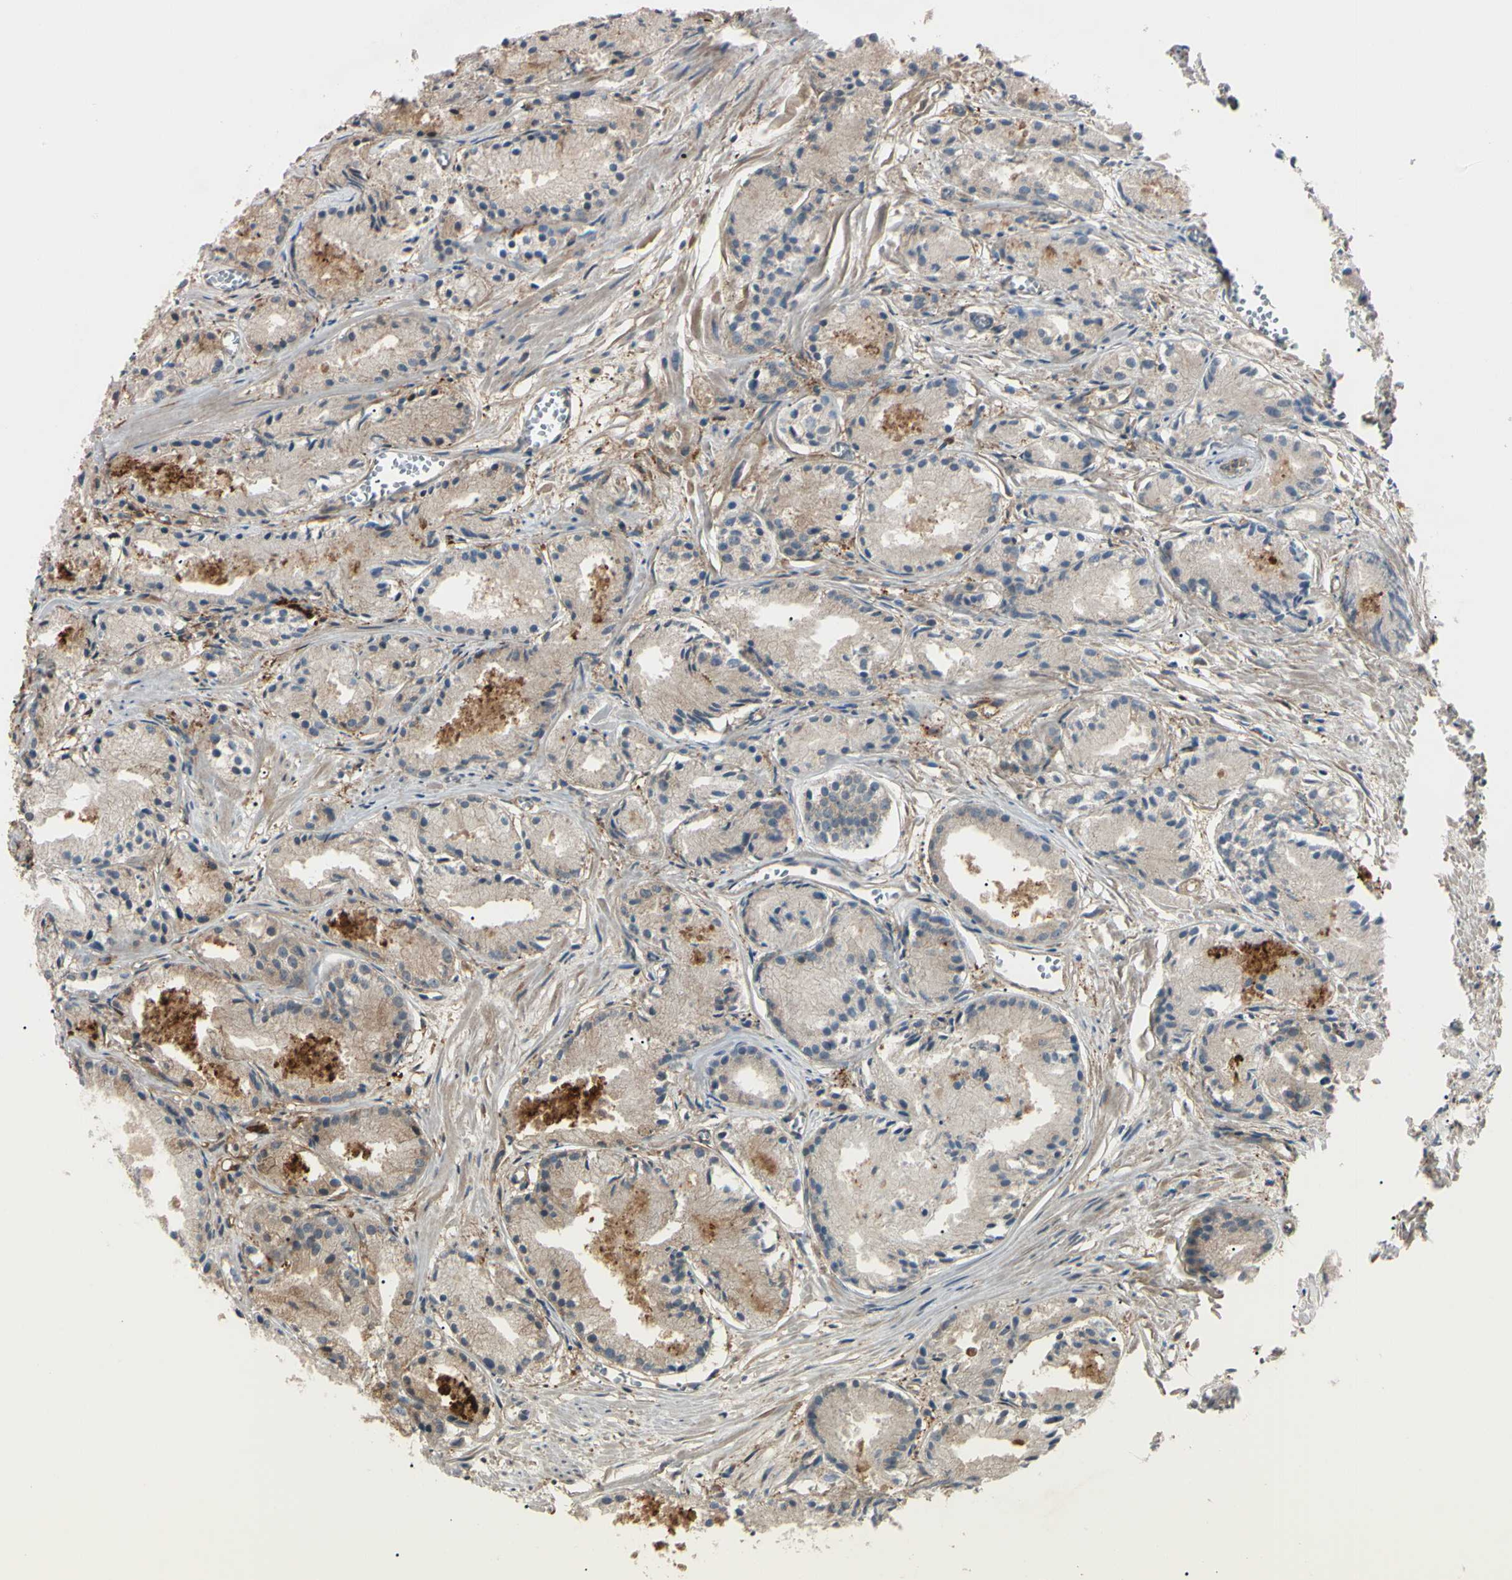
{"staining": {"intensity": "weak", "quantity": ">75%", "location": "cytoplasmic/membranous"}, "tissue": "prostate cancer", "cell_type": "Tumor cells", "image_type": "cancer", "snomed": [{"axis": "morphology", "description": "Adenocarcinoma, Low grade"}, {"axis": "topography", "description": "Prostate"}], "caption": "Immunohistochemistry (IHC) micrograph of human prostate low-grade adenocarcinoma stained for a protein (brown), which reveals low levels of weak cytoplasmic/membranous expression in approximately >75% of tumor cells.", "gene": "PTPN12", "patient": {"sex": "male", "age": 72}}